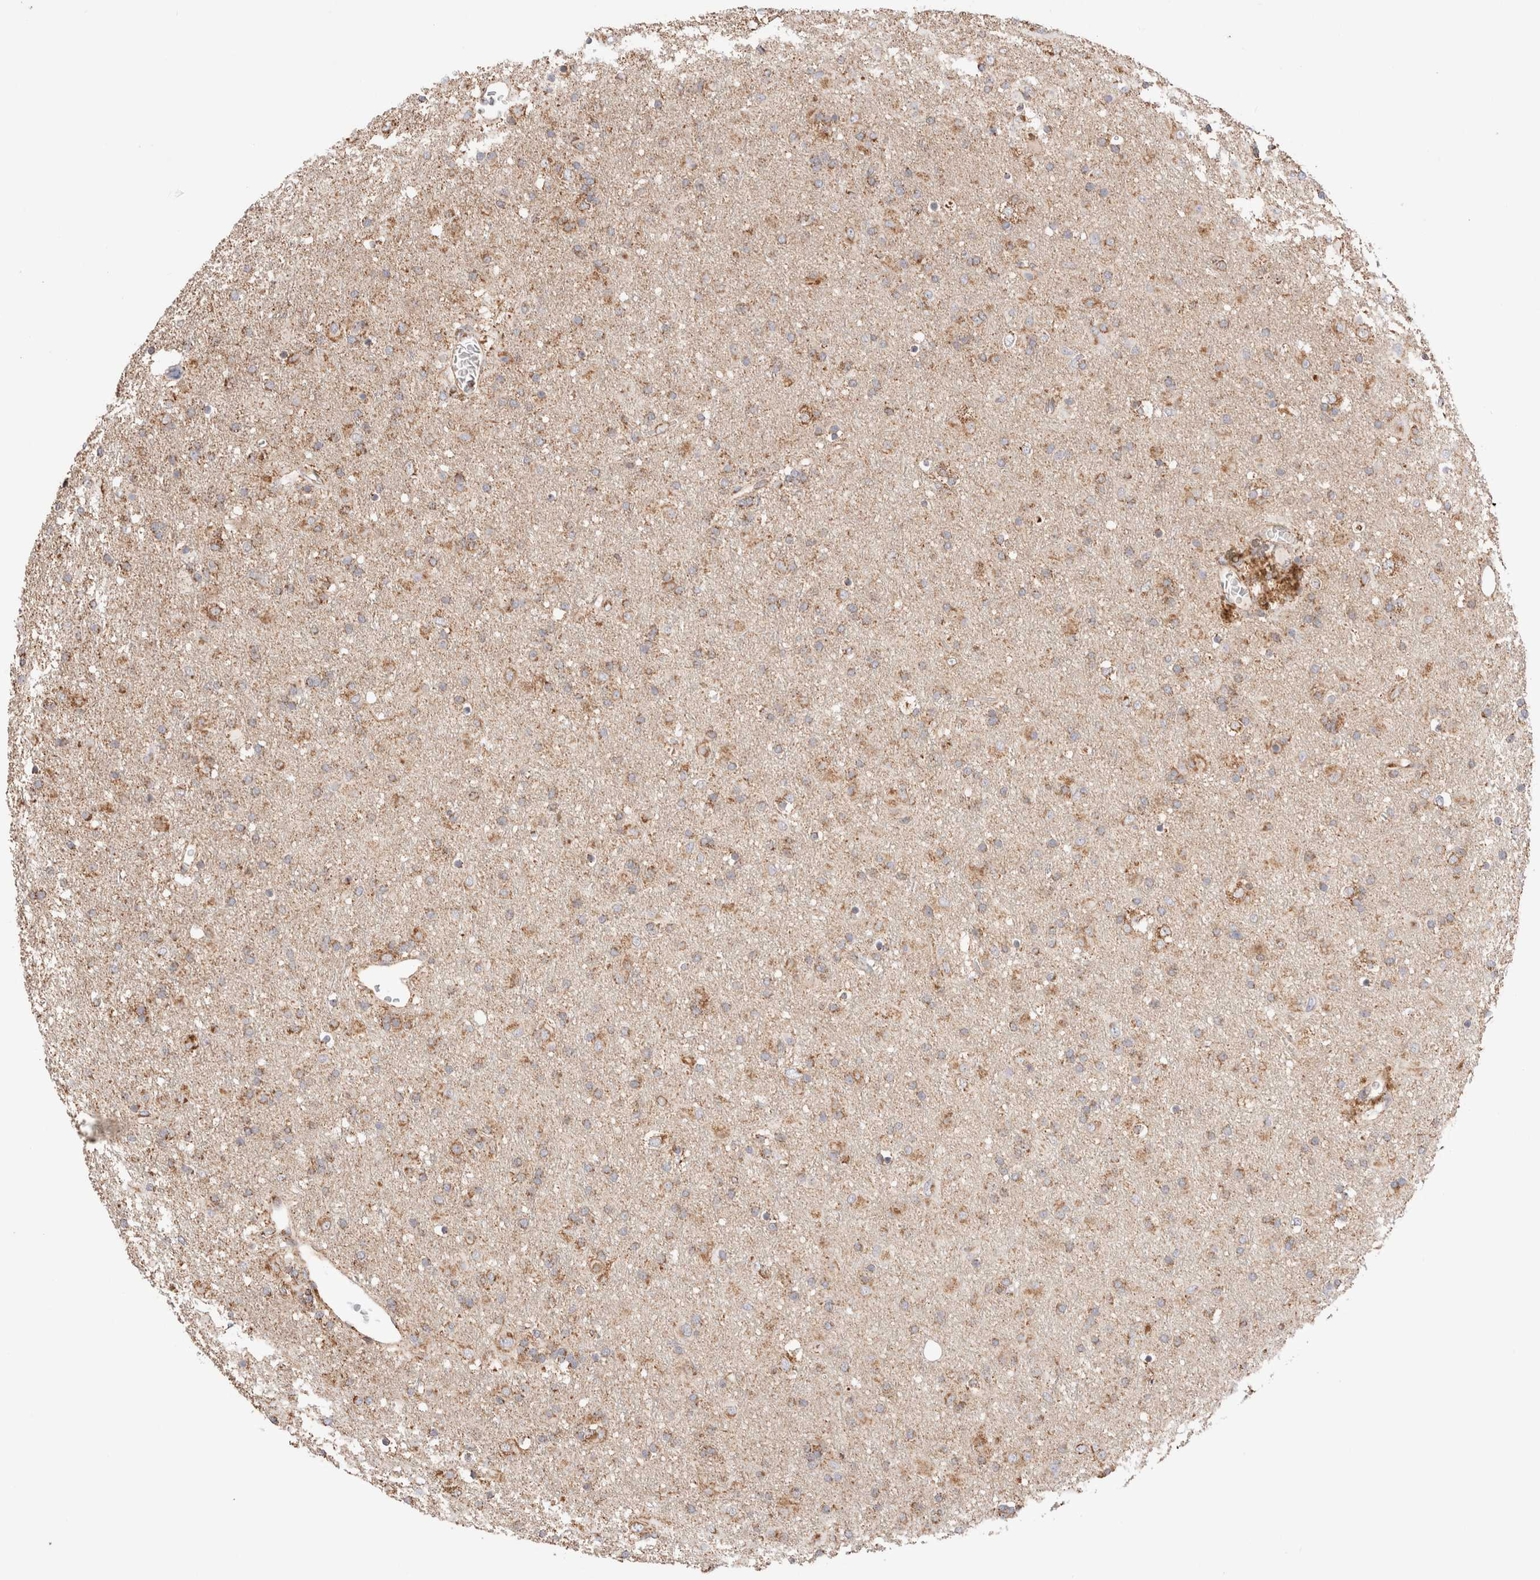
{"staining": {"intensity": "weak", "quantity": ">75%", "location": "cytoplasmic/membranous"}, "tissue": "glioma", "cell_type": "Tumor cells", "image_type": "cancer", "snomed": [{"axis": "morphology", "description": "Glioma, malignant, Low grade"}, {"axis": "topography", "description": "Brain"}], "caption": "Protein analysis of glioma tissue demonstrates weak cytoplasmic/membranous expression in about >75% of tumor cells.", "gene": "TMPPE", "patient": {"sex": "male", "age": 65}}